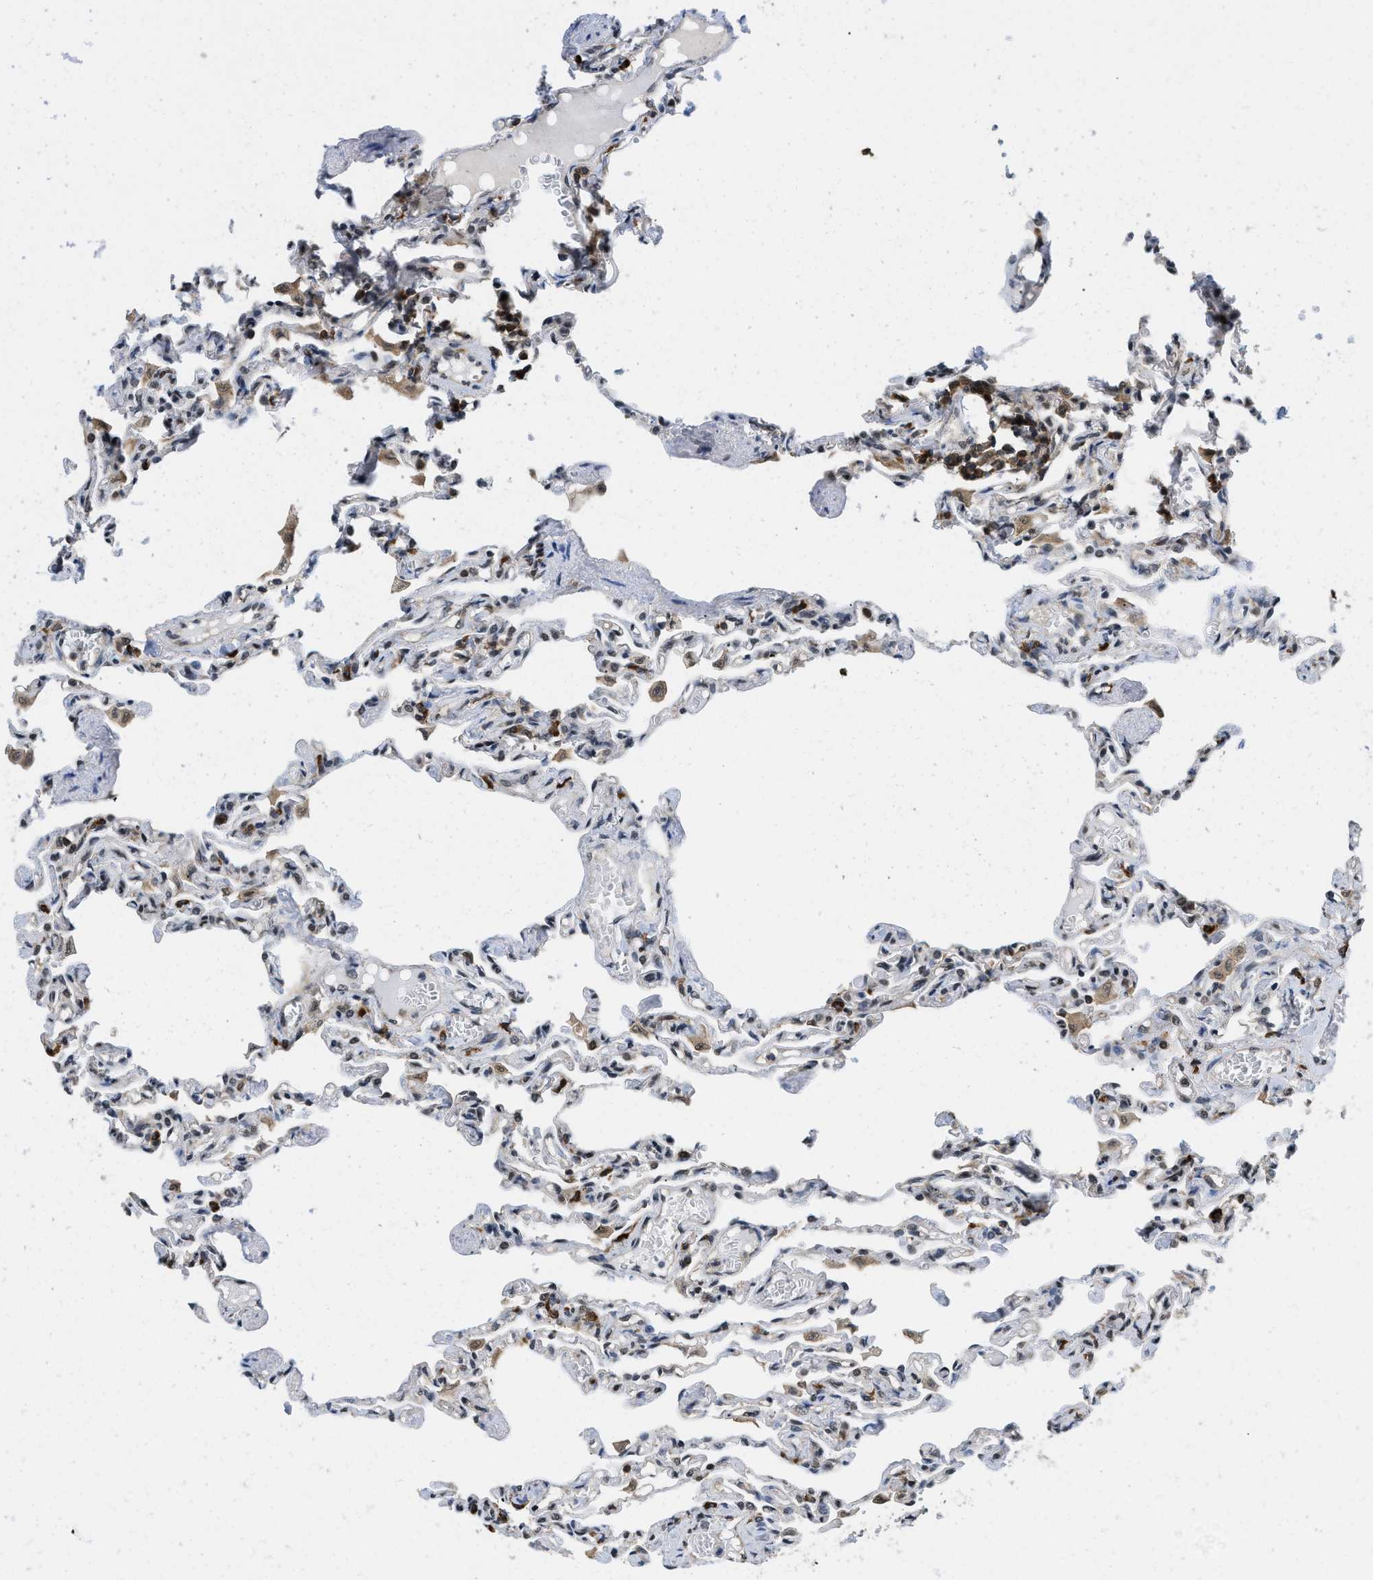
{"staining": {"intensity": "weak", "quantity": "<25%", "location": "cytoplasmic/membranous"}, "tissue": "lung", "cell_type": "Alveolar cells", "image_type": "normal", "snomed": [{"axis": "morphology", "description": "Normal tissue, NOS"}, {"axis": "topography", "description": "Lung"}], "caption": "DAB (3,3'-diaminobenzidine) immunohistochemical staining of benign human lung shows no significant positivity in alveolar cells.", "gene": "ATF7IP", "patient": {"sex": "male", "age": 21}}